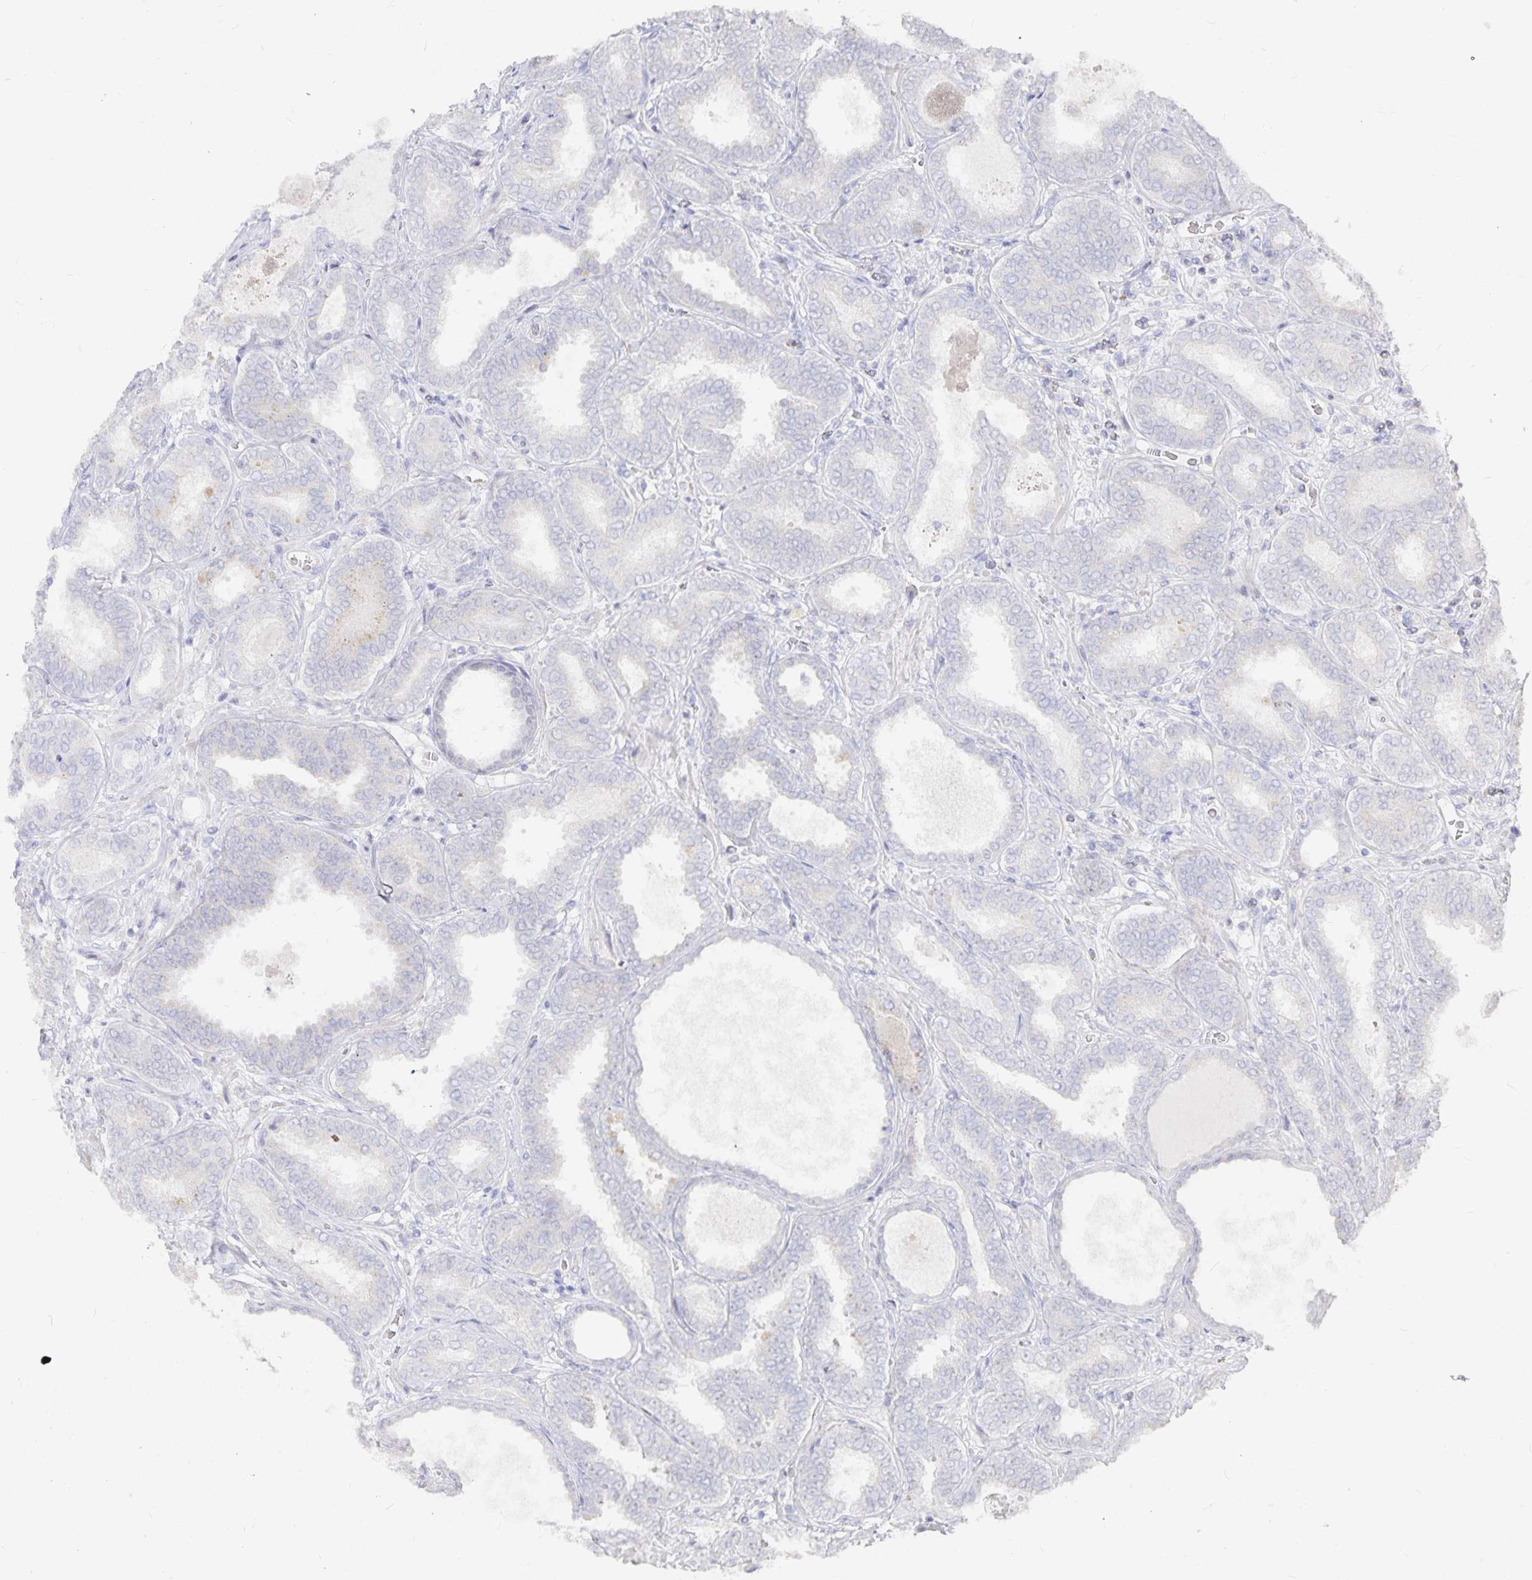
{"staining": {"intensity": "negative", "quantity": "none", "location": "none"}, "tissue": "prostate cancer", "cell_type": "Tumor cells", "image_type": "cancer", "snomed": [{"axis": "morphology", "description": "Adenocarcinoma, High grade"}, {"axis": "topography", "description": "Prostate"}], "caption": "This micrograph is of prostate cancer stained with immunohistochemistry to label a protein in brown with the nuclei are counter-stained blue. There is no staining in tumor cells.", "gene": "DNAH9", "patient": {"sex": "male", "age": 72}}